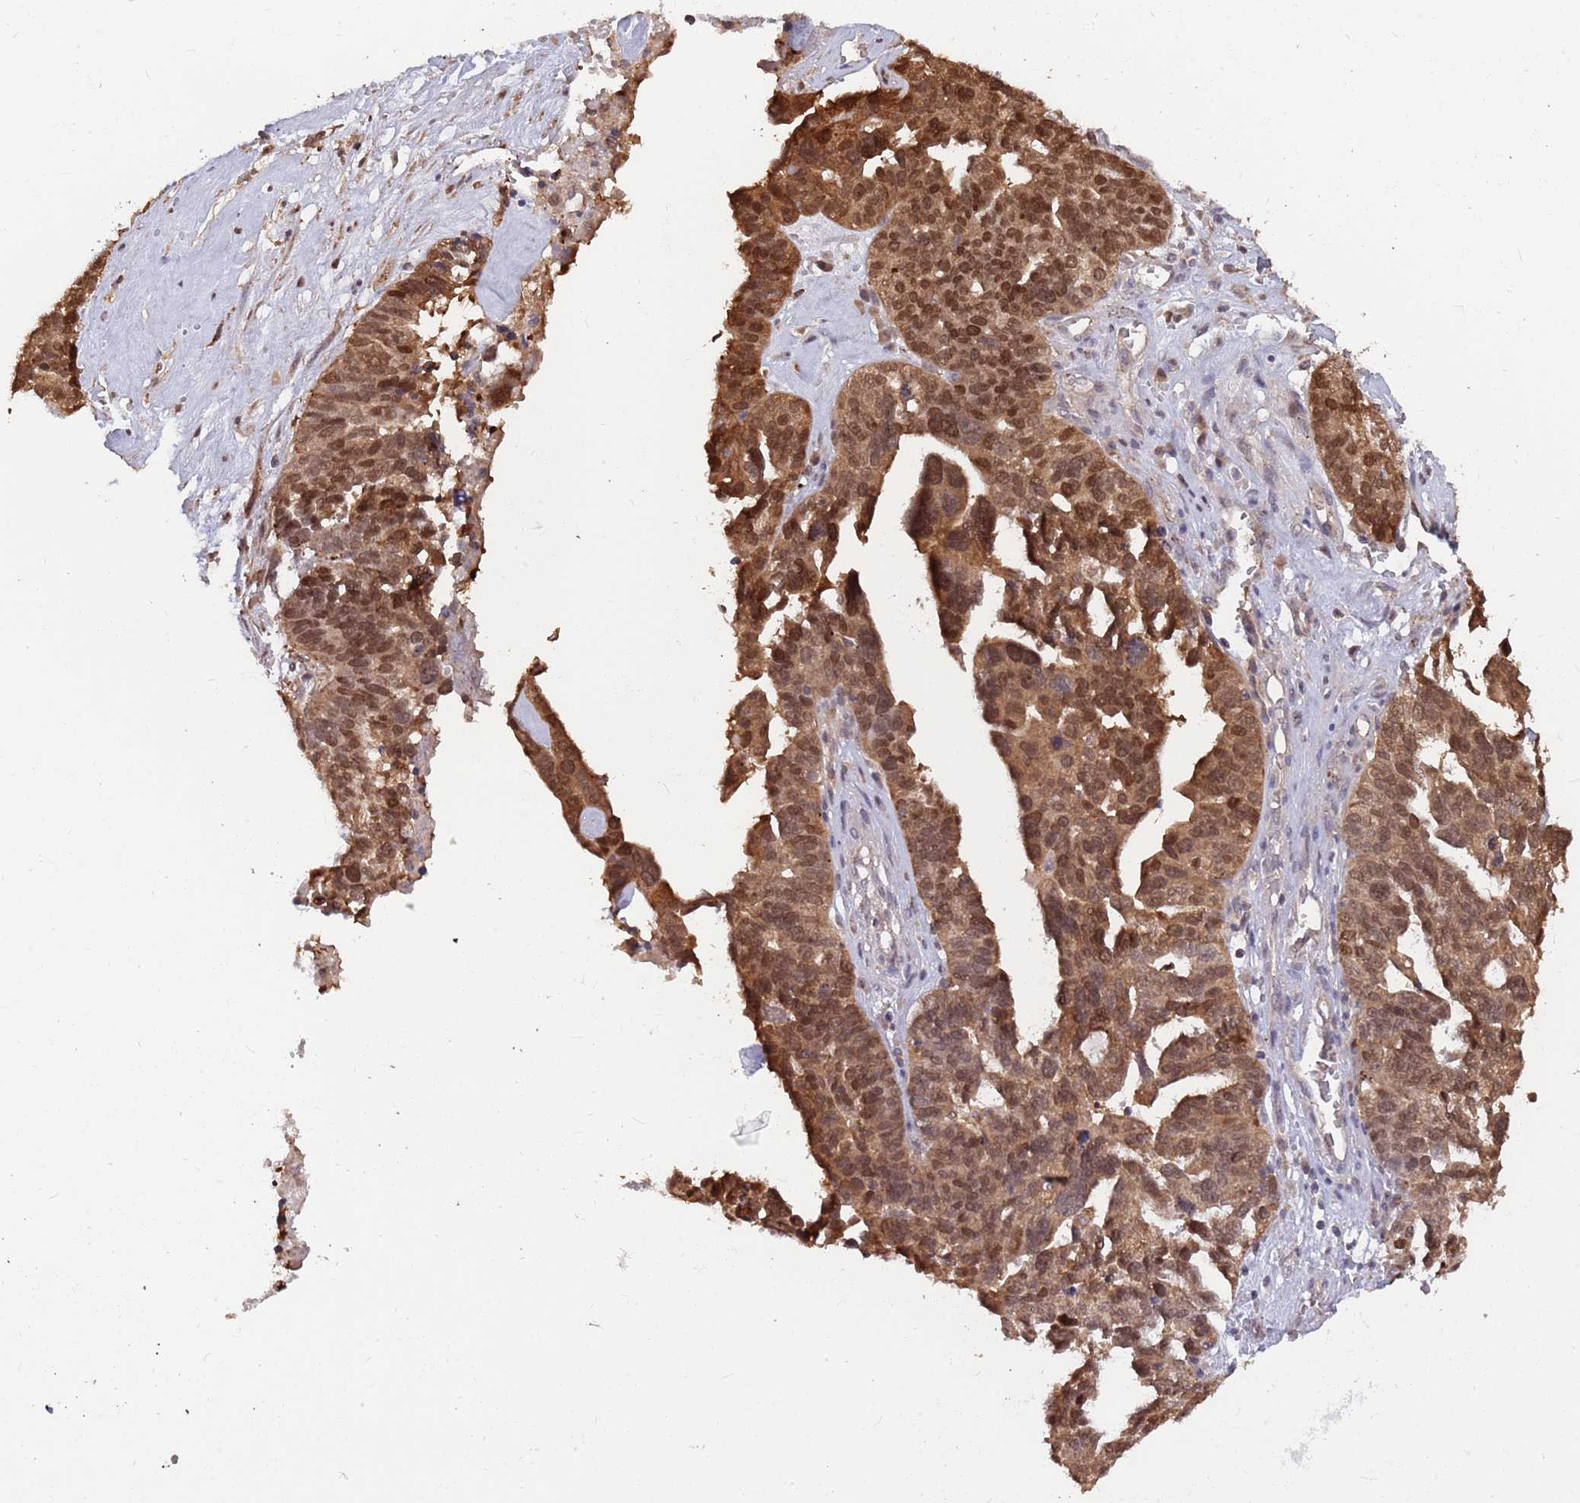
{"staining": {"intensity": "strong", "quantity": ">75%", "location": "cytoplasmic/membranous,nuclear"}, "tissue": "ovarian cancer", "cell_type": "Tumor cells", "image_type": "cancer", "snomed": [{"axis": "morphology", "description": "Cystadenocarcinoma, serous, NOS"}, {"axis": "topography", "description": "Ovary"}], "caption": "Immunohistochemistry (IHC) of human ovarian cancer reveals high levels of strong cytoplasmic/membranous and nuclear expression in approximately >75% of tumor cells.", "gene": "SALL1", "patient": {"sex": "female", "age": 59}}